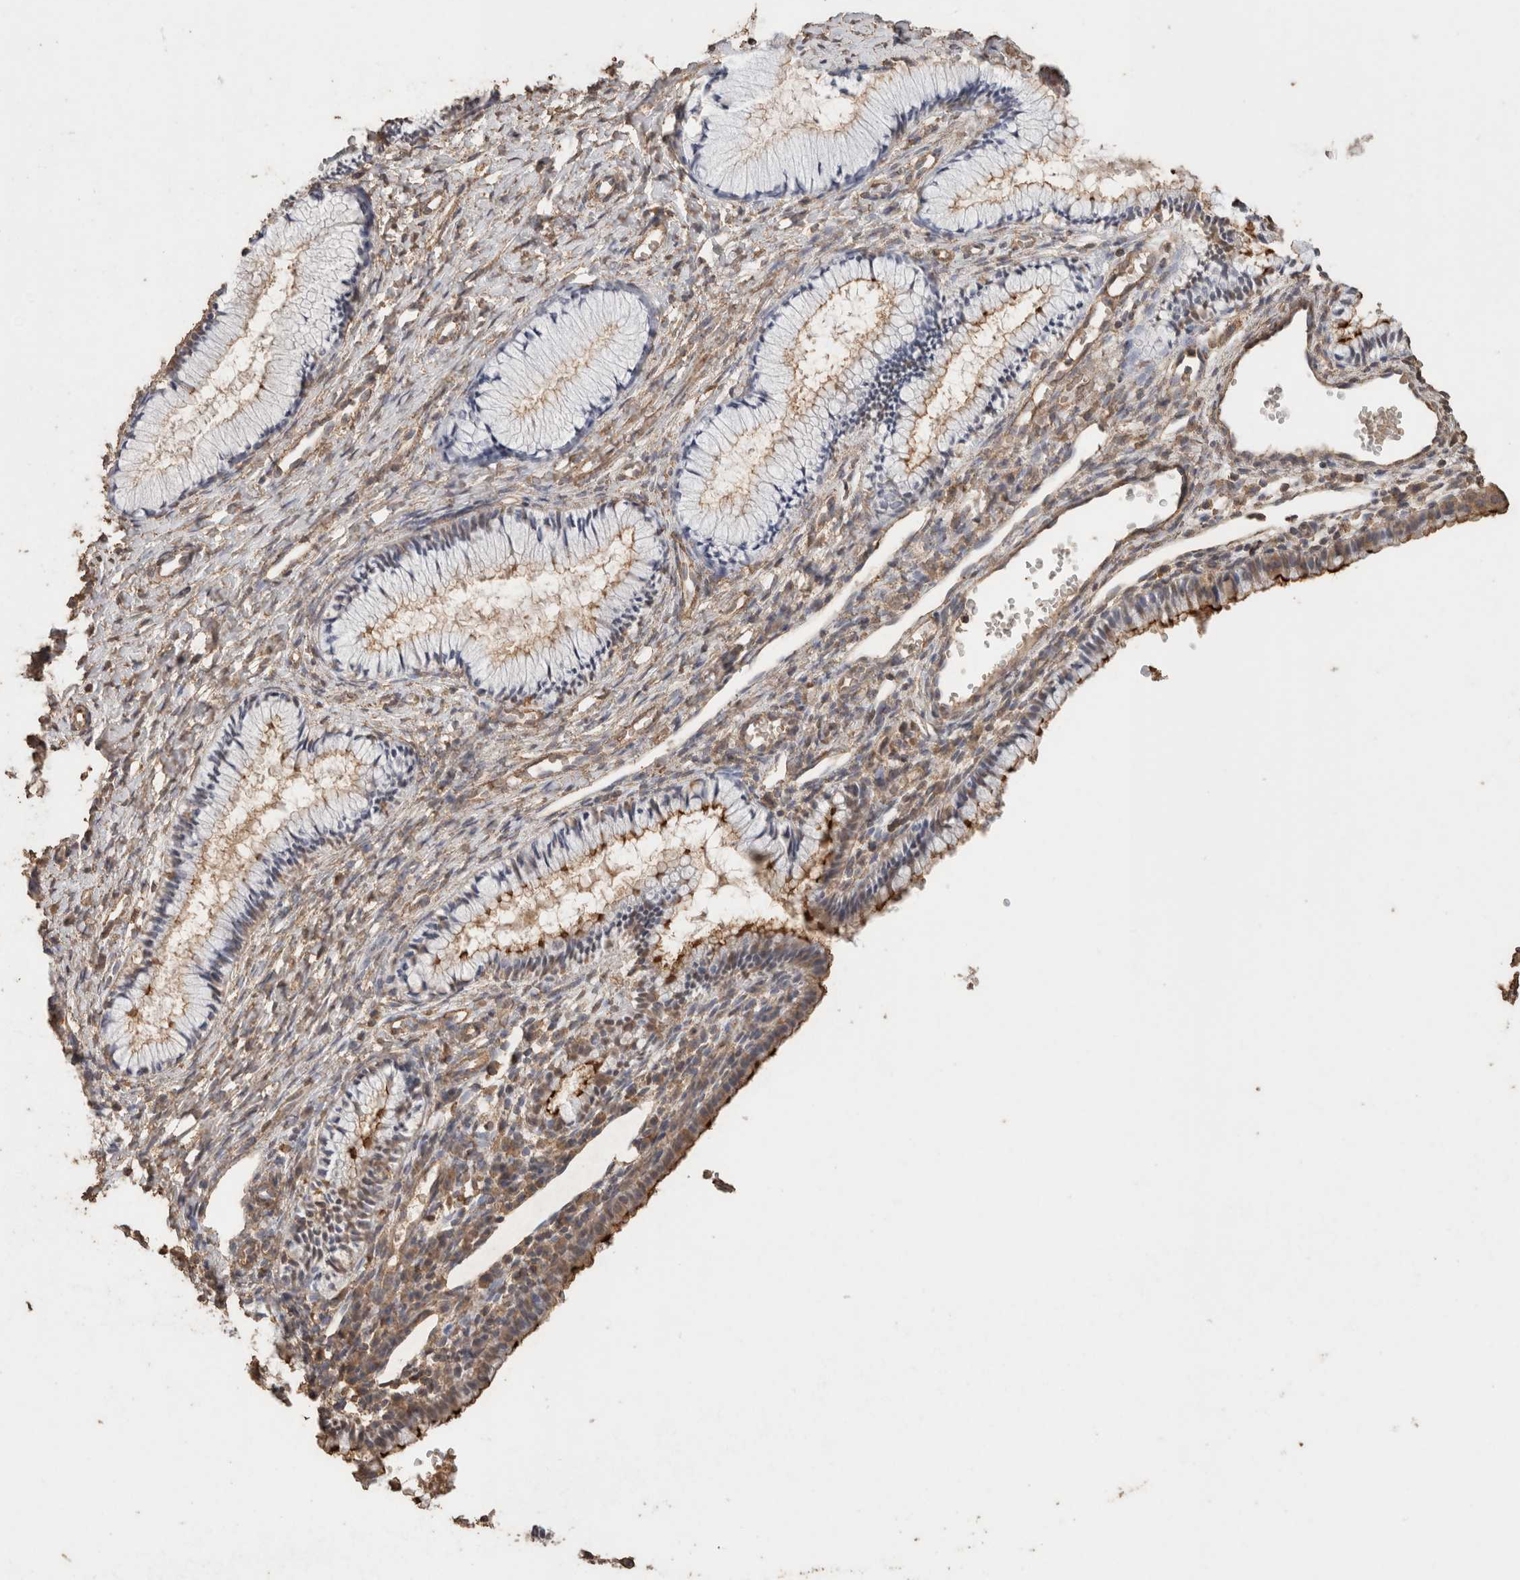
{"staining": {"intensity": "moderate", "quantity": "<25%", "location": "cytoplasmic/membranous"}, "tissue": "cervix", "cell_type": "Glandular cells", "image_type": "normal", "snomed": [{"axis": "morphology", "description": "Normal tissue, NOS"}, {"axis": "topography", "description": "Cervix"}], "caption": "Human cervix stained with a brown dye reveals moderate cytoplasmic/membranous positive positivity in approximately <25% of glandular cells.", "gene": "CX3CL1", "patient": {"sex": "female", "age": 27}}